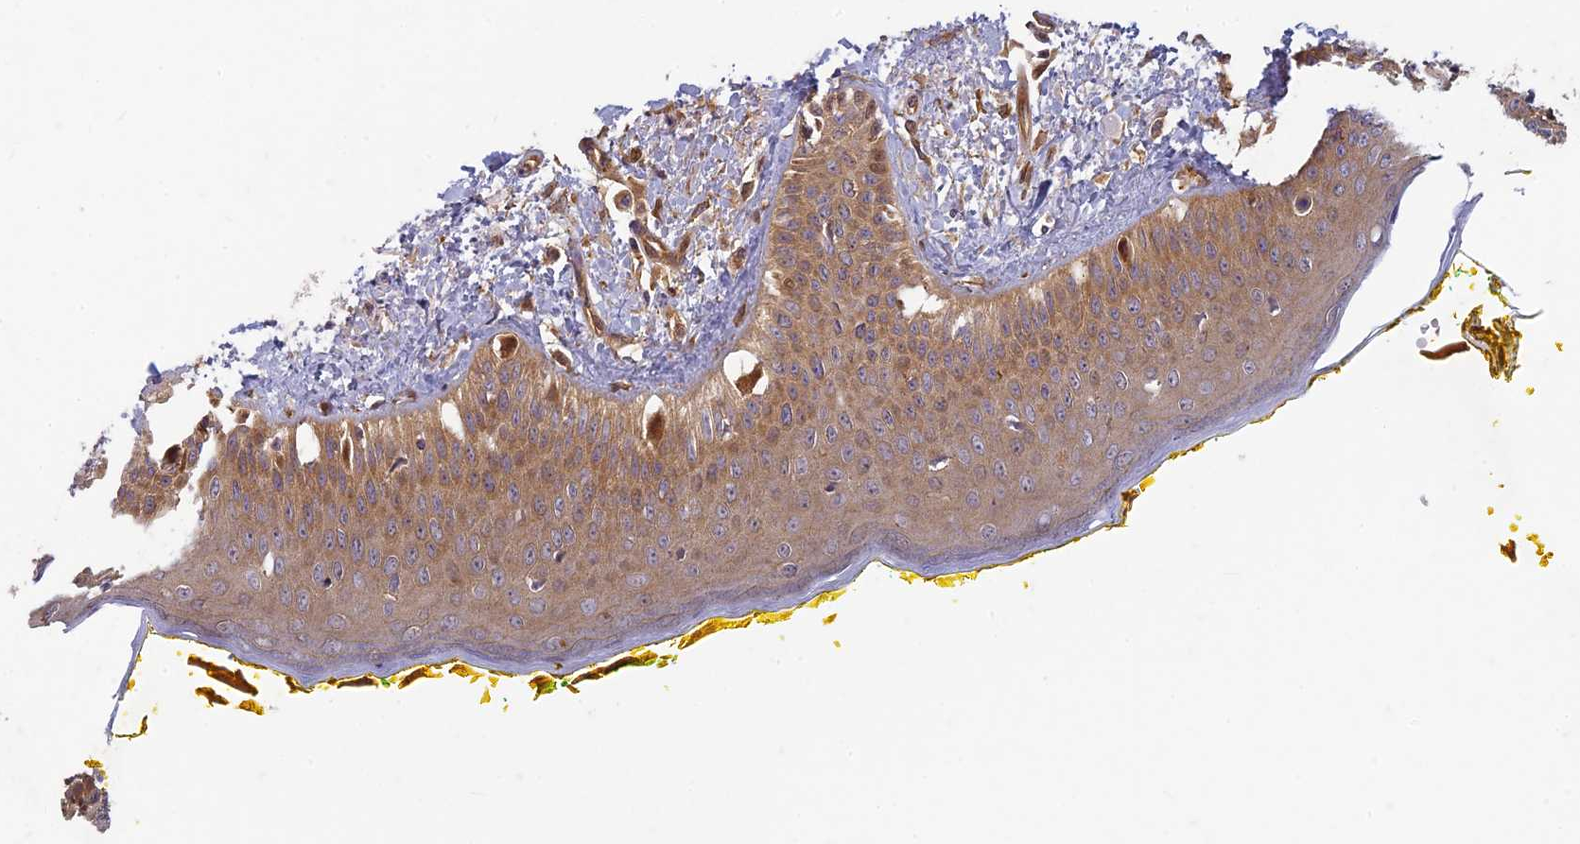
{"staining": {"intensity": "moderate", "quantity": "25%-75%", "location": "cytoplasmic/membranous"}, "tissue": "oral mucosa", "cell_type": "Squamous epithelial cells", "image_type": "normal", "snomed": [{"axis": "morphology", "description": "Normal tissue, NOS"}, {"axis": "topography", "description": "Oral tissue"}], "caption": "Immunohistochemistry (IHC) photomicrograph of normal oral mucosa stained for a protein (brown), which reveals medium levels of moderate cytoplasmic/membranous positivity in about 25%-75% of squamous epithelial cells.", "gene": "TCF25", "patient": {"sex": "female", "age": 70}}